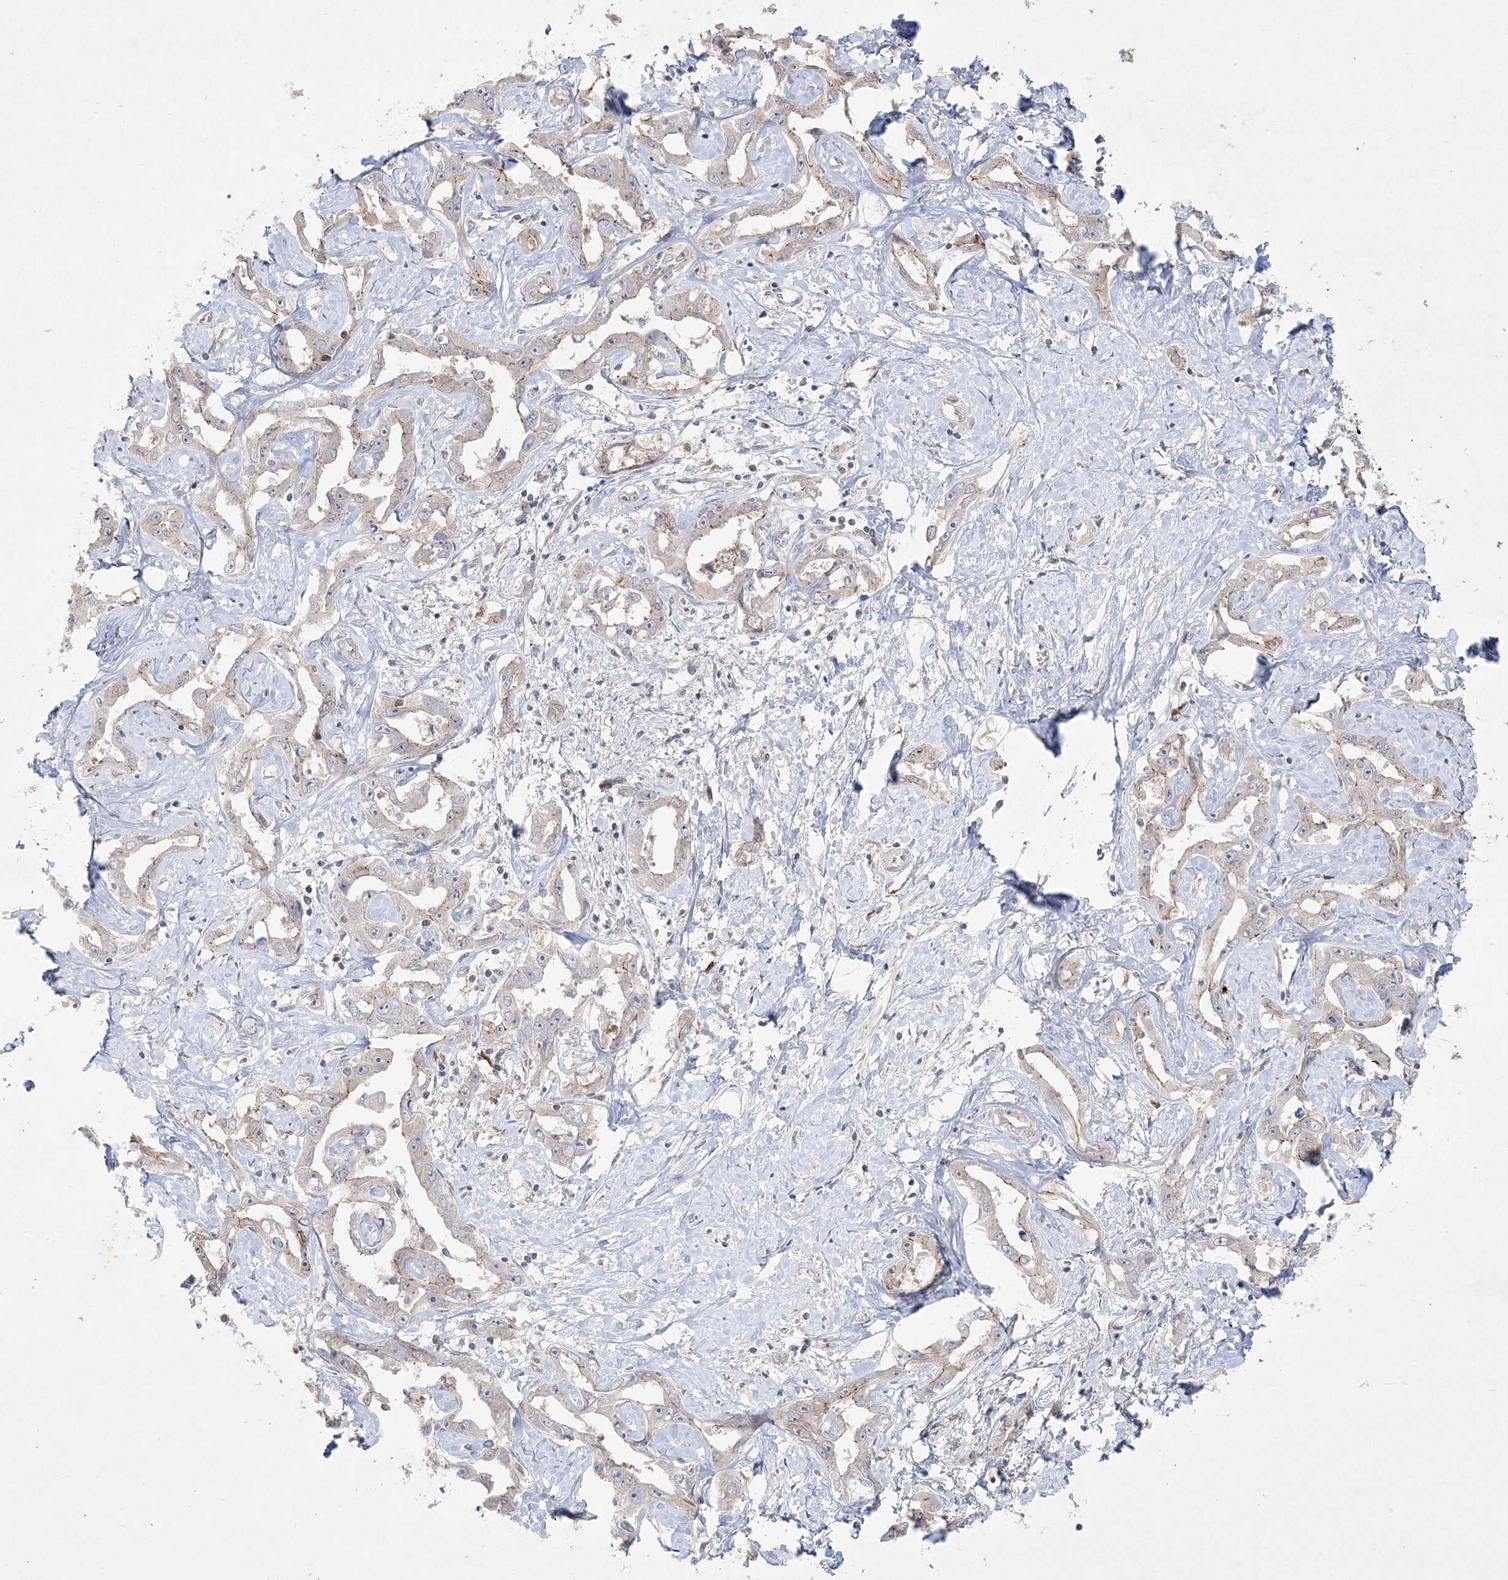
{"staining": {"intensity": "moderate", "quantity": "25%-75%", "location": "cytoplasmic/membranous"}, "tissue": "liver cancer", "cell_type": "Tumor cells", "image_type": "cancer", "snomed": [{"axis": "morphology", "description": "Cholangiocarcinoma"}, {"axis": "topography", "description": "Liver"}], "caption": "Tumor cells demonstrate medium levels of moderate cytoplasmic/membranous staining in approximately 25%-75% of cells in liver cancer. Using DAB (brown) and hematoxylin (blue) stains, captured at high magnification using brightfield microscopy.", "gene": "CLNK", "patient": {"sex": "male", "age": 59}}